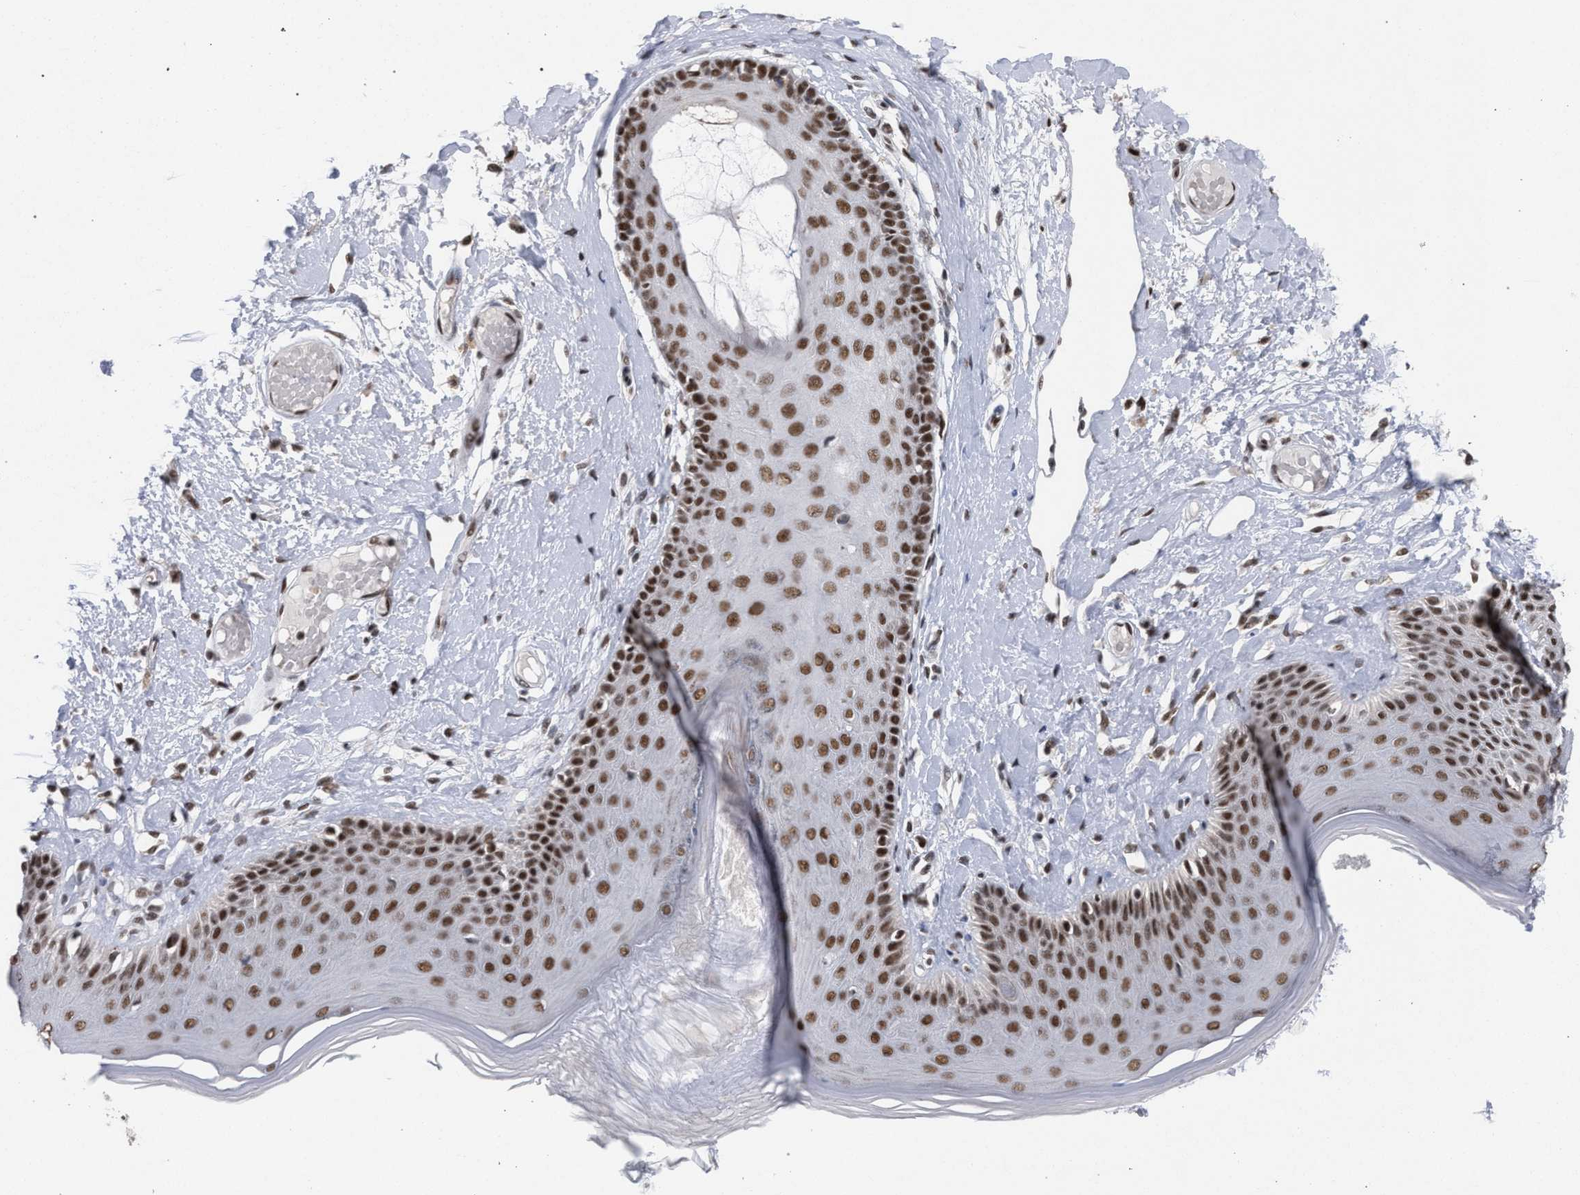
{"staining": {"intensity": "moderate", "quantity": ">75%", "location": "nuclear"}, "tissue": "skin", "cell_type": "Epidermal cells", "image_type": "normal", "snomed": [{"axis": "morphology", "description": "Normal tissue, NOS"}, {"axis": "topography", "description": "Vulva"}], "caption": "Moderate nuclear staining for a protein is identified in approximately >75% of epidermal cells of normal skin using immunohistochemistry.", "gene": "SCAF4", "patient": {"sex": "female", "age": 73}}